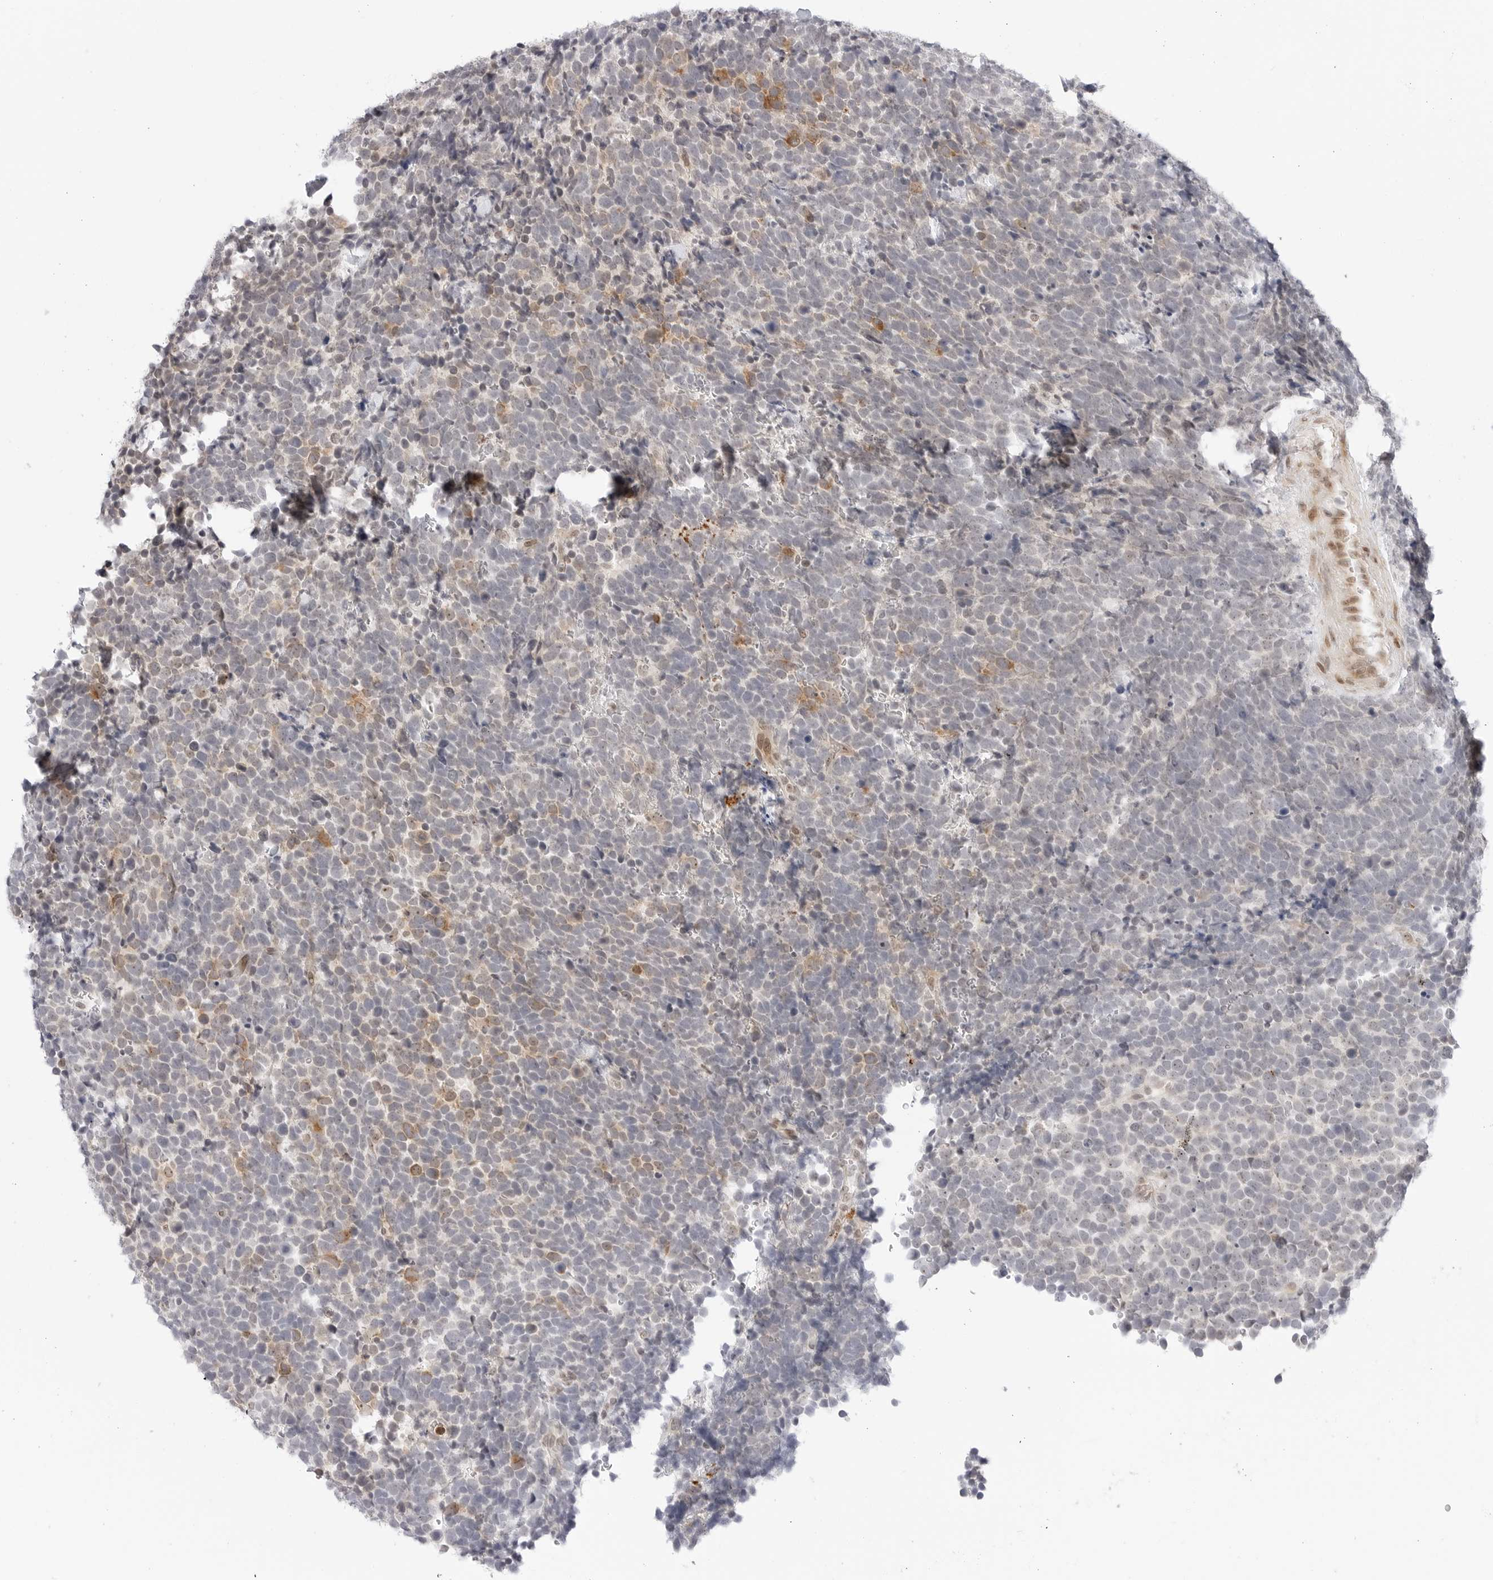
{"staining": {"intensity": "moderate", "quantity": "<25%", "location": "cytoplasmic/membranous"}, "tissue": "urothelial cancer", "cell_type": "Tumor cells", "image_type": "cancer", "snomed": [{"axis": "morphology", "description": "Urothelial carcinoma, High grade"}, {"axis": "topography", "description": "Urinary bladder"}], "caption": "IHC staining of urothelial cancer, which reveals low levels of moderate cytoplasmic/membranous positivity in approximately <25% of tumor cells indicating moderate cytoplasmic/membranous protein positivity. The staining was performed using DAB (3,3'-diaminobenzidine) (brown) for protein detection and nuclei were counterstained in hematoxylin (blue).", "gene": "HIPK3", "patient": {"sex": "female", "age": 82}}